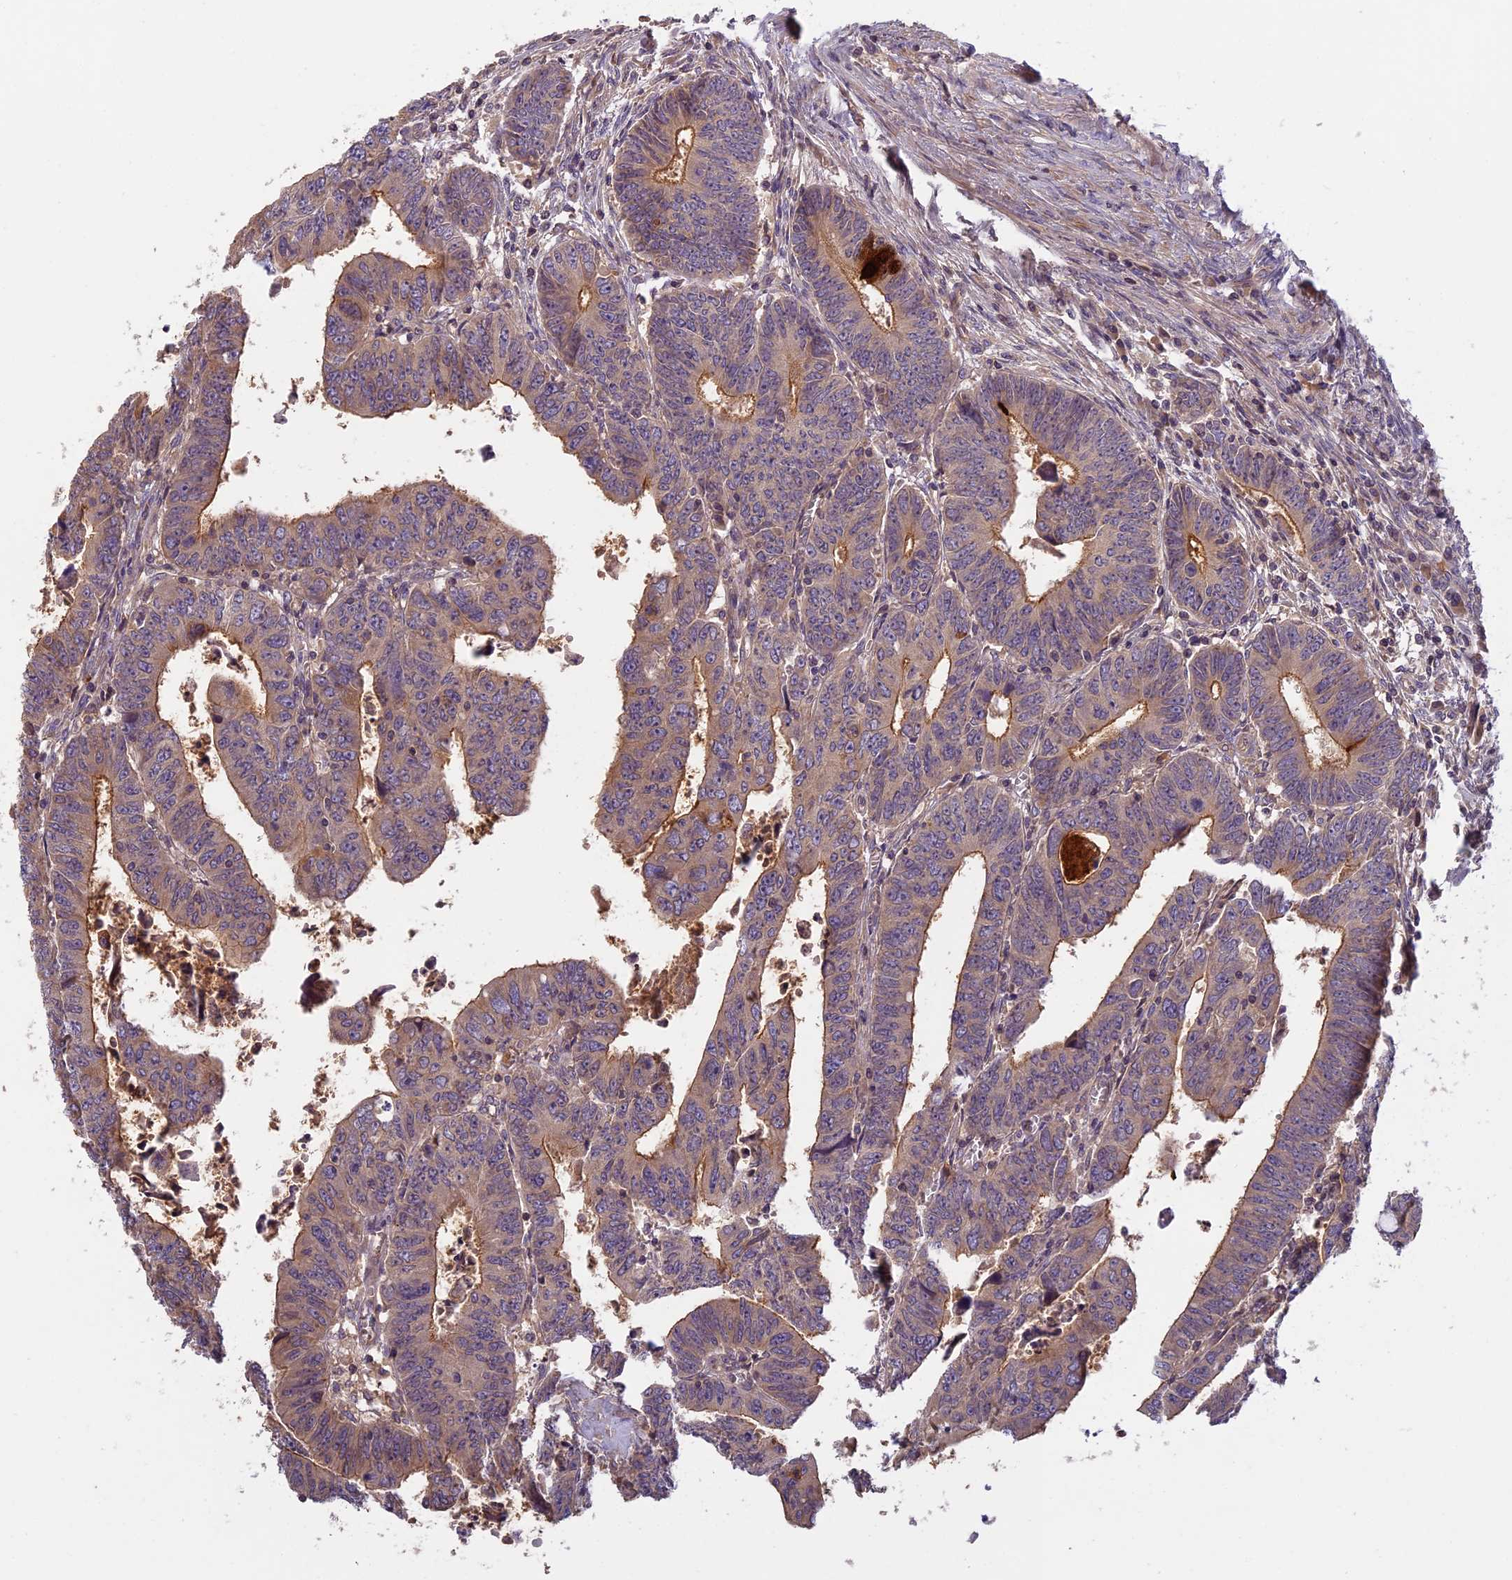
{"staining": {"intensity": "moderate", "quantity": "25%-75%", "location": "cytoplasmic/membranous"}, "tissue": "colorectal cancer", "cell_type": "Tumor cells", "image_type": "cancer", "snomed": [{"axis": "morphology", "description": "Normal tissue, NOS"}, {"axis": "morphology", "description": "Adenocarcinoma, NOS"}, {"axis": "topography", "description": "Rectum"}], "caption": "An immunohistochemistry (IHC) micrograph of tumor tissue is shown. Protein staining in brown highlights moderate cytoplasmic/membranous positivity in colorectal adenocarcinoma within tumor cells.", "gene": "AP4E1", "patient": {"sex": "female", "age": 65}}